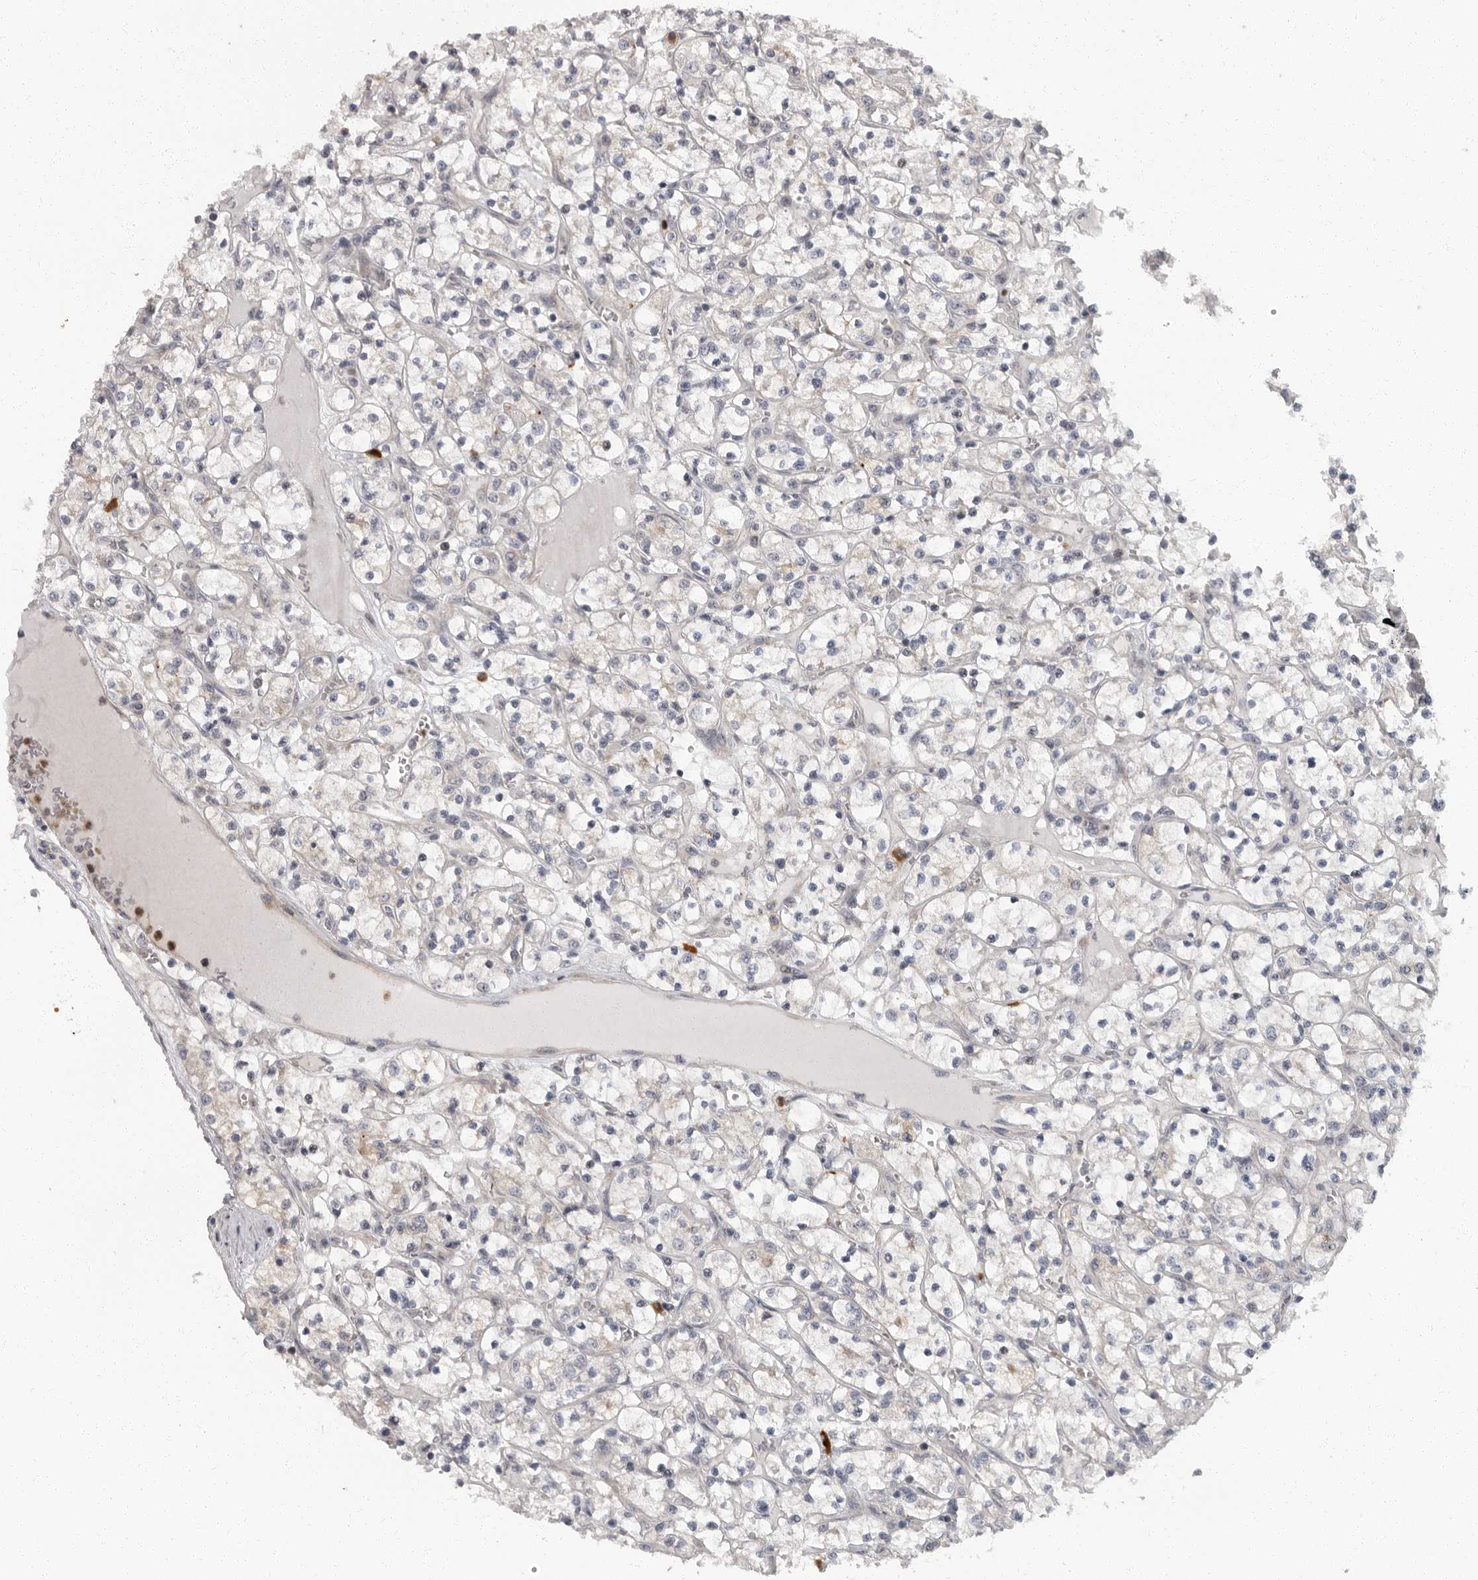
{"staining": {"intensity": "negative", "quantity": "none", "location": "none"}, "tissue": "renal cancer", "cell_type": "Tumor cells", "image_type": "cancer", "snomed": [{"axis": "morphology", "description": "Adenocarcinoma, NOS"}, {"axis": "topography", "description": "Kidney"}], "caption": "The micrograph displays no staining of tumor cells in adenocarcinoma (renal).", "gene": "PDCD11", "patient": {"sex": "female", "age": 69}}